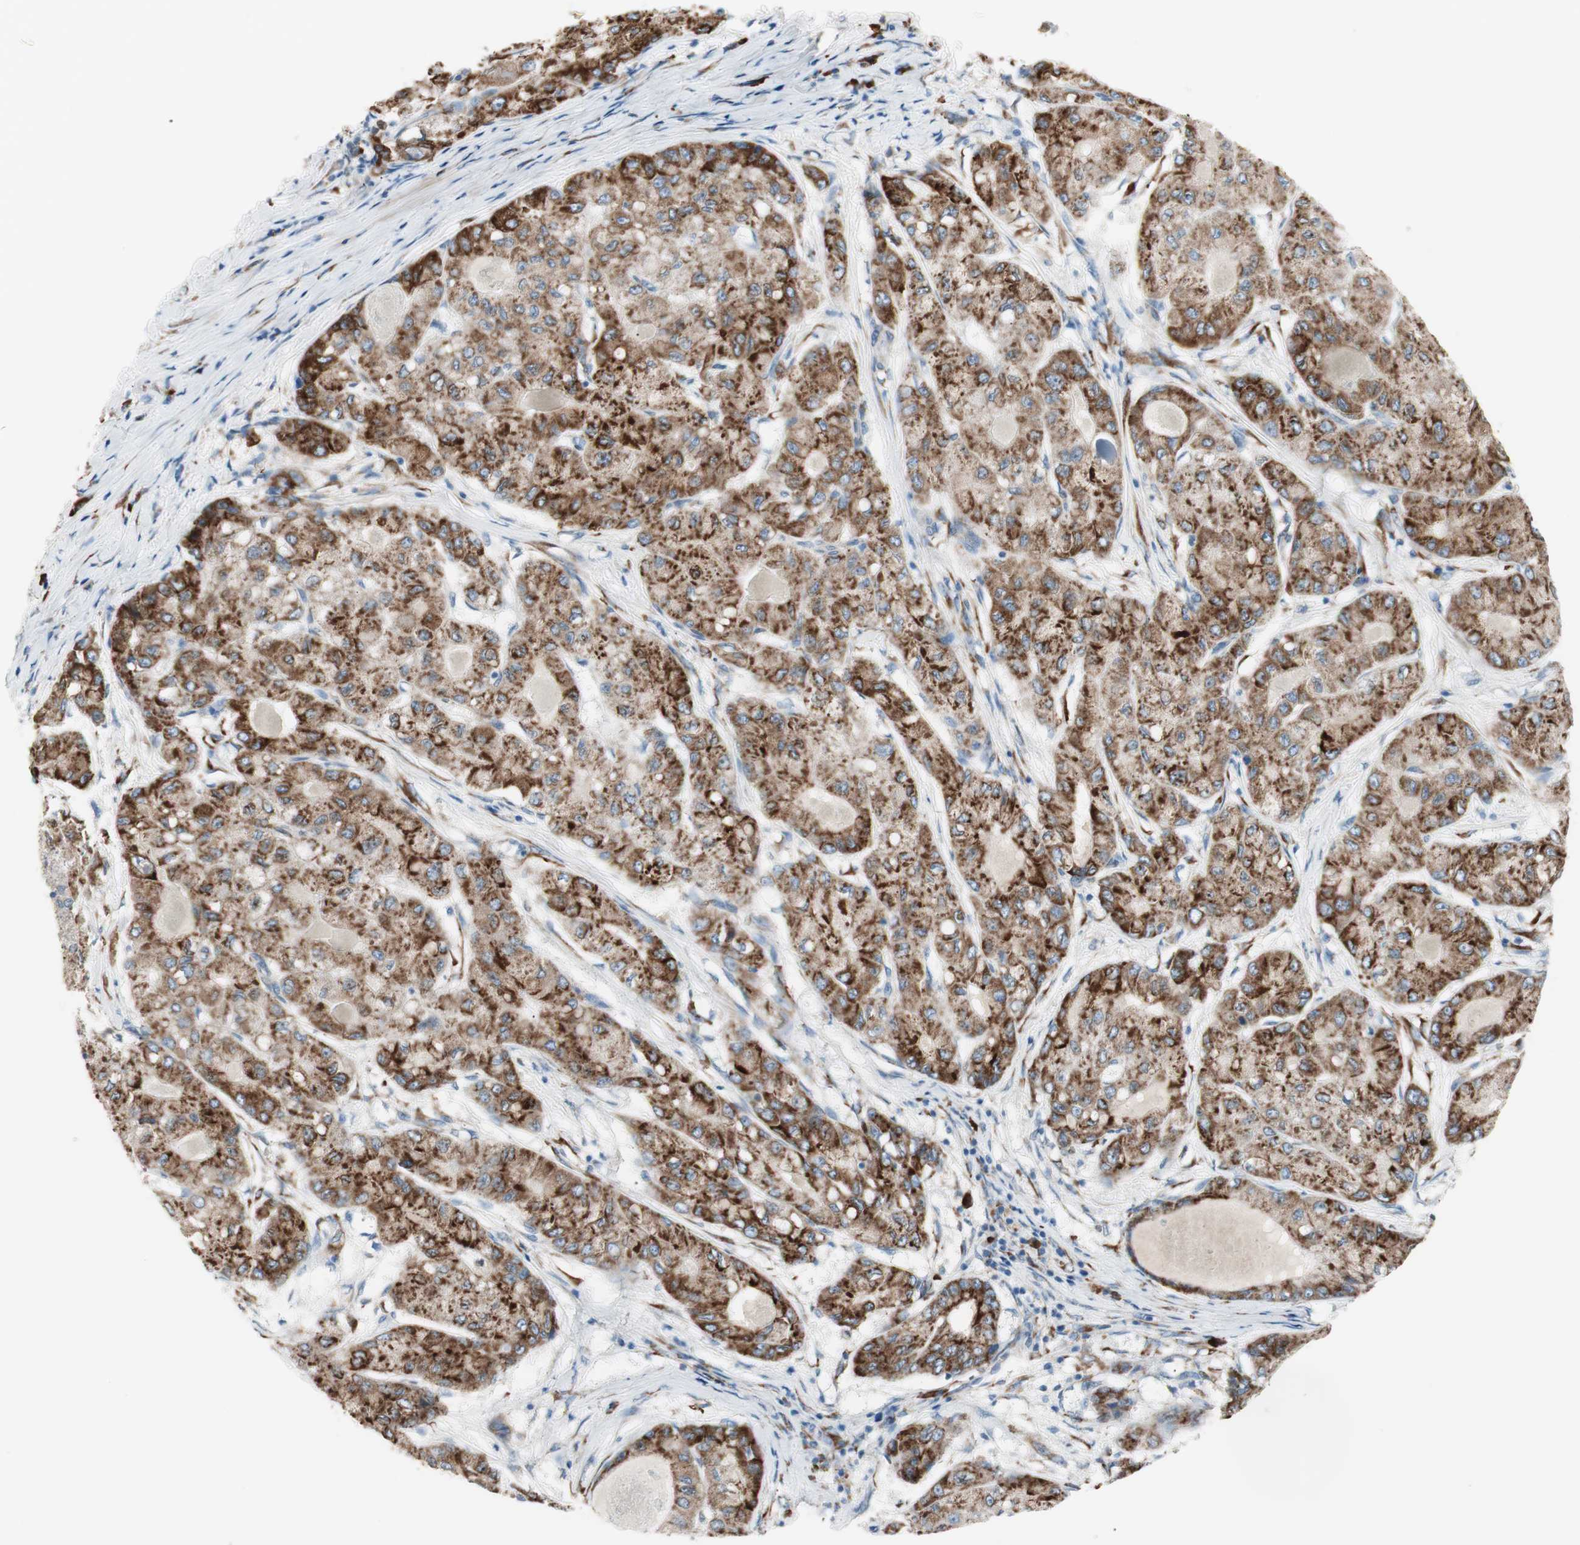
{"staining": {"intensity": "strong", "quantity": ">75%", "location": "cytoplasmic/membranous"}, "tissue": "liver cancer", "cell_type": "Tumor cells", "image_type": "cancer", "snomed": [{"axis": "morphology", "description": "Carcinoma, Hepatocellular, NOS"}, {"axis": "topography", "description": "Liver"}], "caption": "Liver cancer tissue shows strong cytoplasmic/membranous staining in about >75% of tumor cells, visualized by immunohistochemistry.", "gene": "P4HTM", "patient": {"sex": "male", "age": 80}}